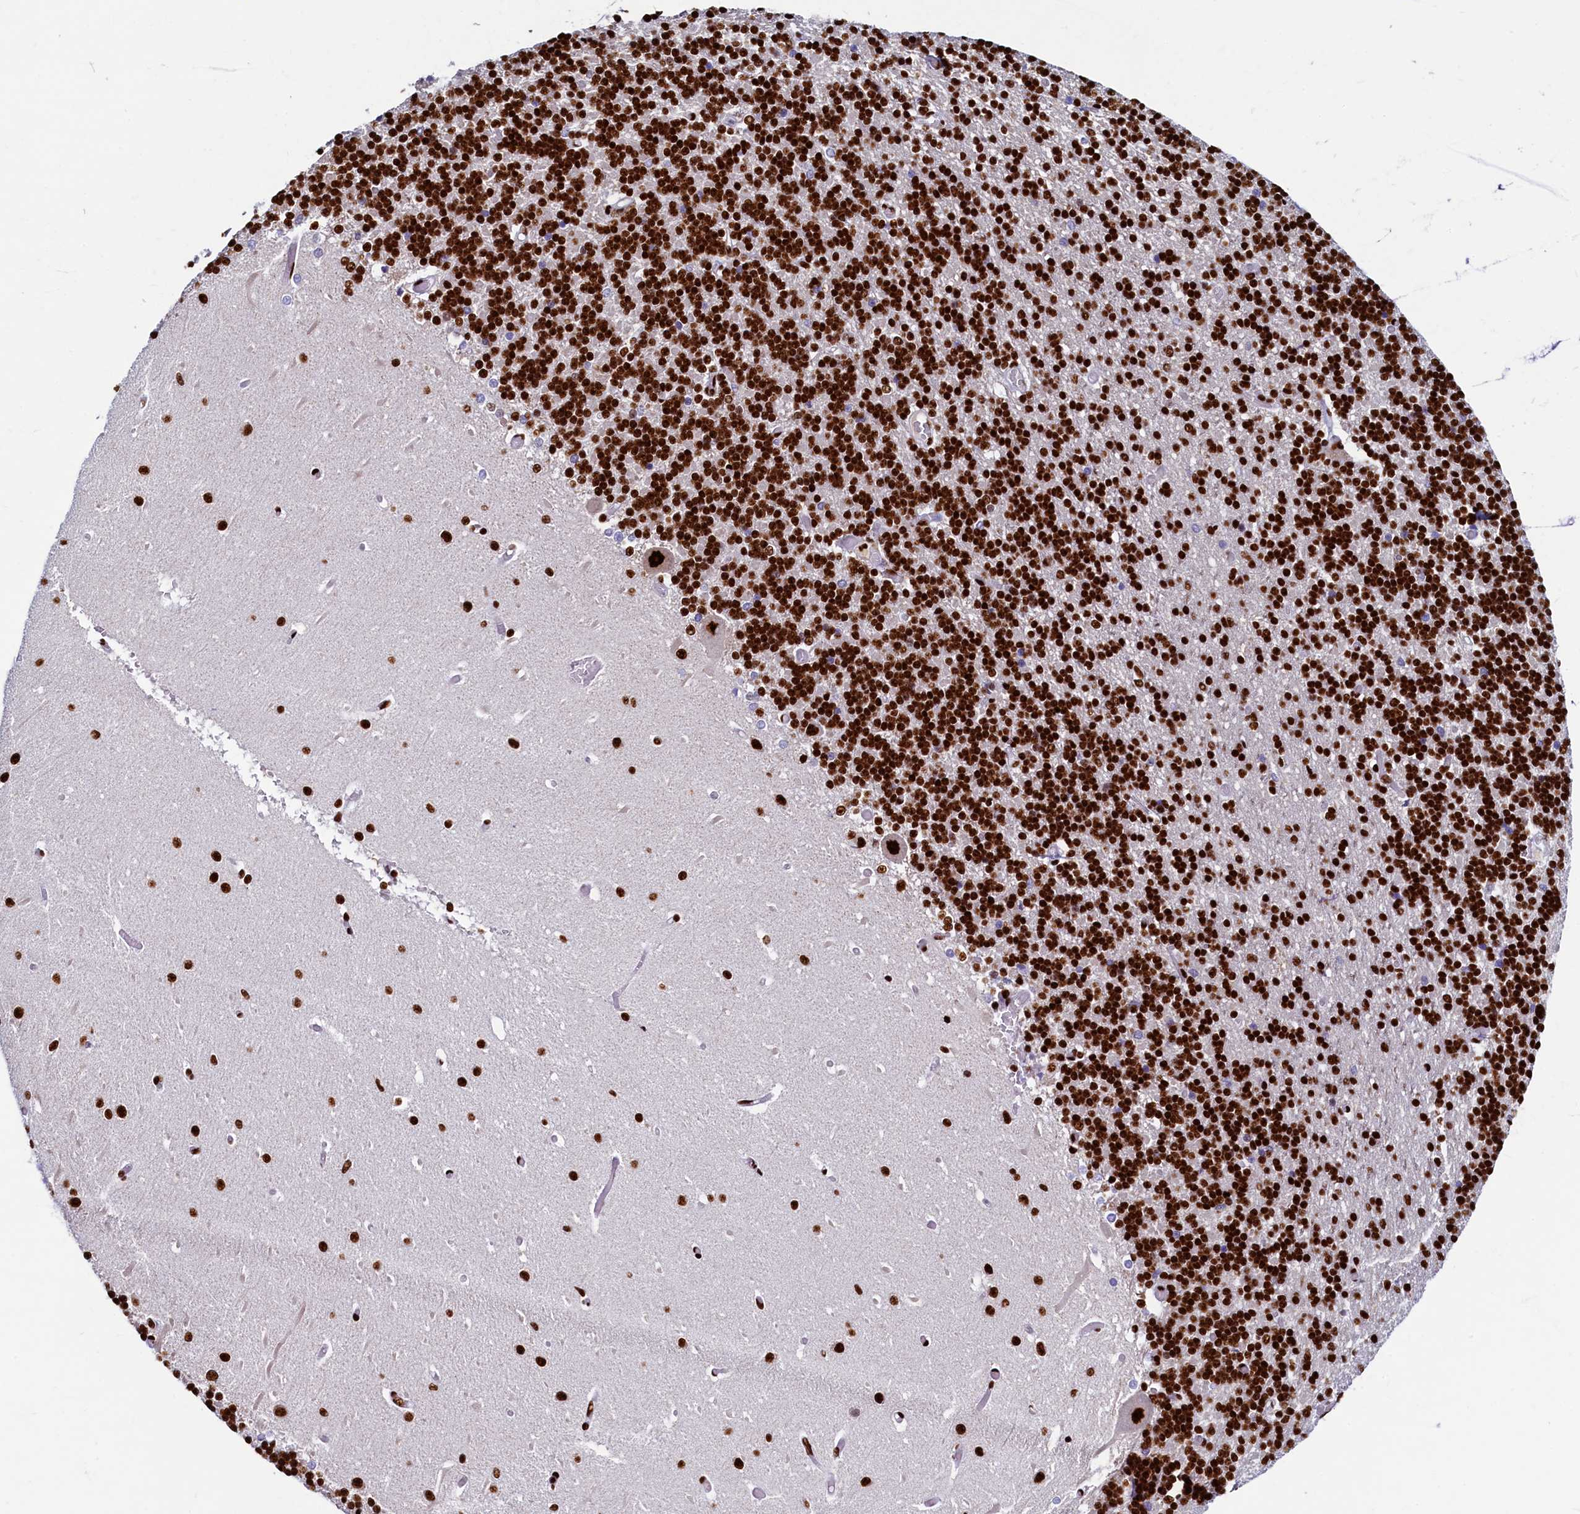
{"staining": {"intensity": "strong", "quantity": ">75%", "location": "nuclear"}, "tissue": "cerebellum", "cell_type": "Cells in granular layer", "image_type": "normal", "snomed": [{"axis": "morphology", "description": "Normal tissue, NOS"}, {"axis": "topography", "description": "Cerebellum"}], "caption": "The micrograph demonstrates immunohistochemical staining of unremarkable cerebellum. There is strong nuclear expression is seen in about >75% of cells in granular layer.", "gene": "SRRM2", "patient": {"sex": "male", "age": 37}}